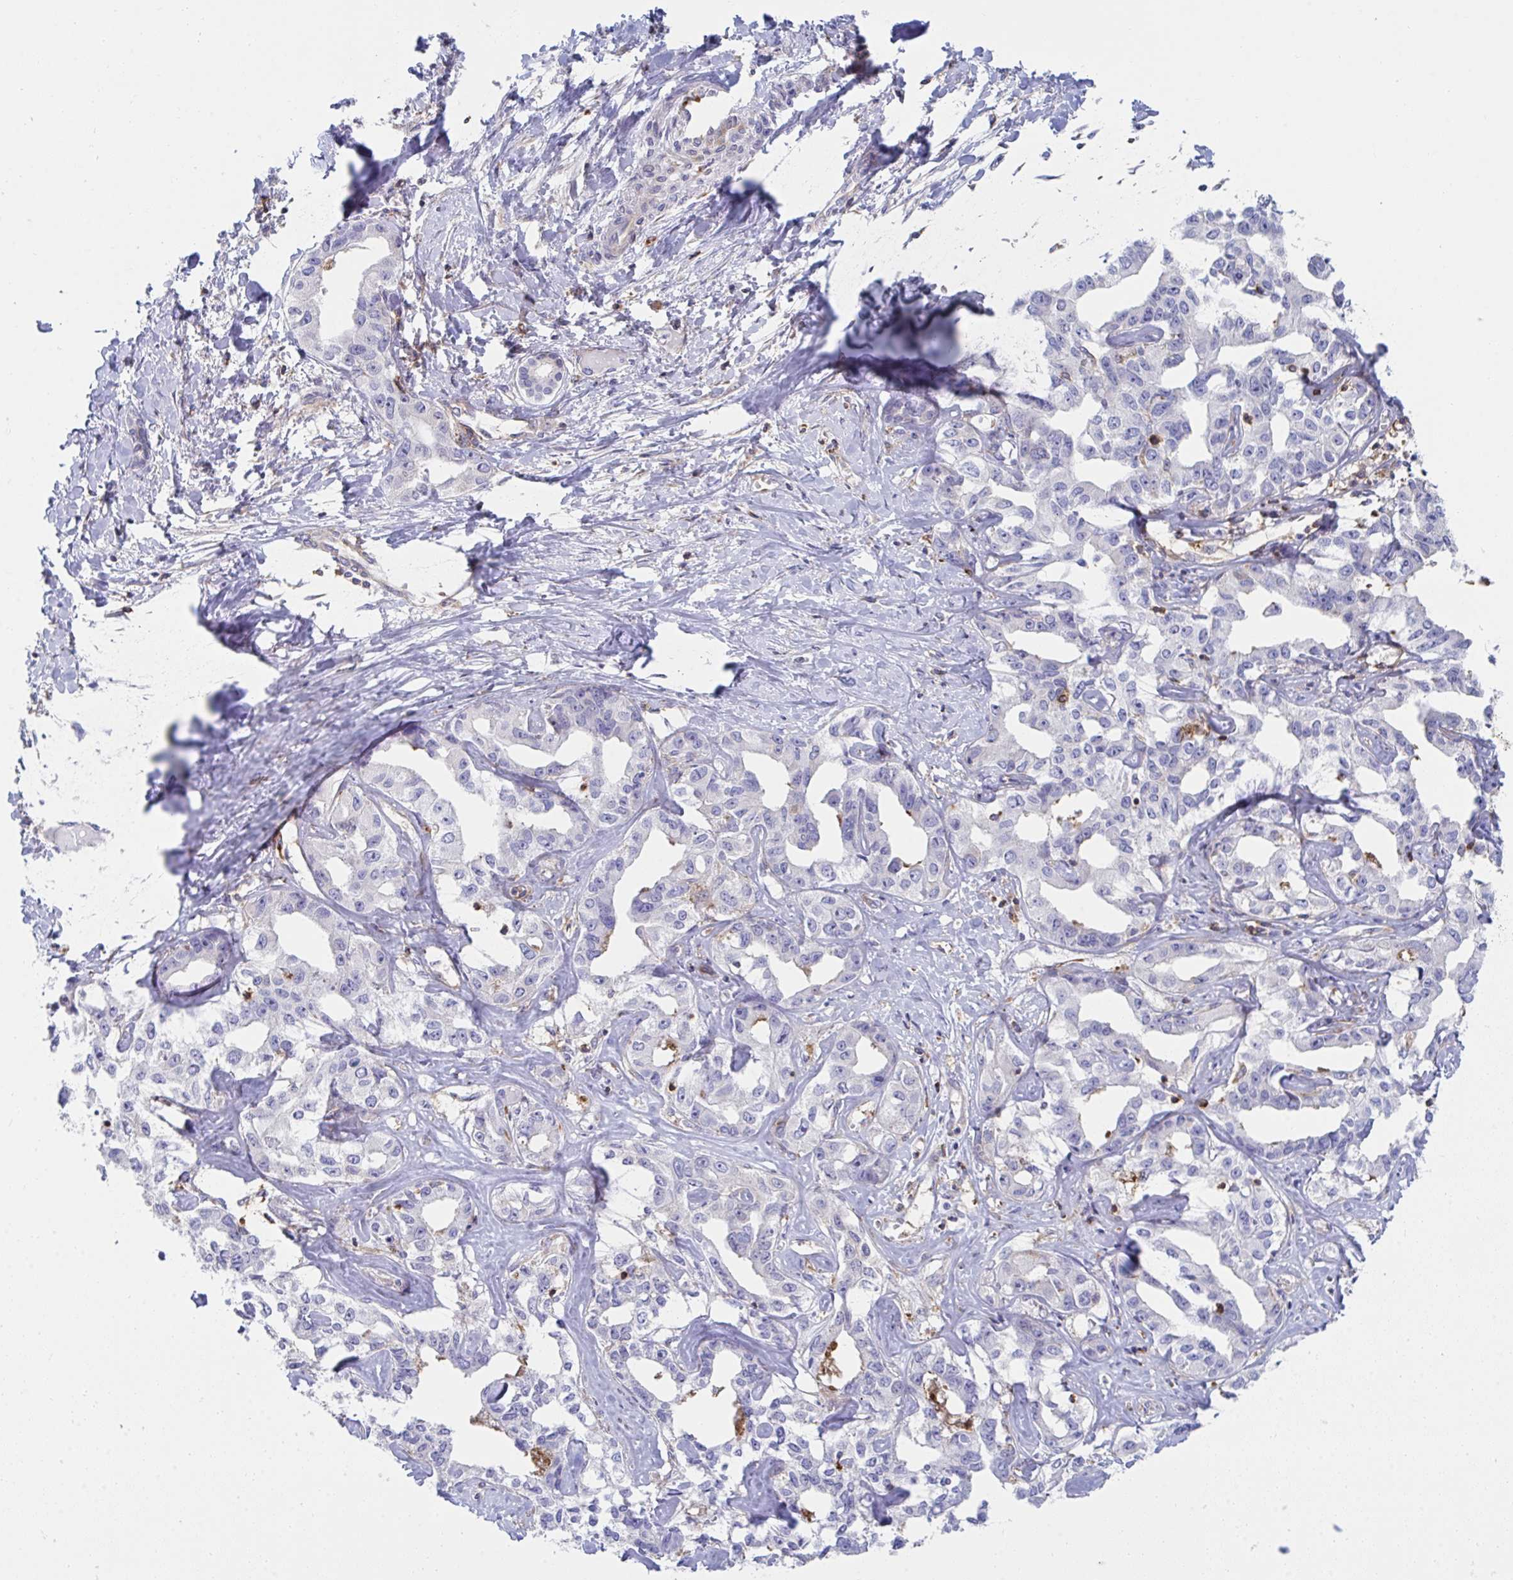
{"staining": {"intensity": "negative", "quantity": "none", "location": "none"}, "tissue": "liver cancer", "cell_type": "Tumor cells", "image_type": "cancer", "snomed": [{"axis": "morphology", "description": "Cholangiocarcinoma"}, {"axis": "topography", "description": "Liver"}], "caption": "The image demonstrates no significant positivity in tumor cells of cholangiocarcinoma (liver). (DAB (3,3'-diaminobenzidine) immunohistochemistry visualized using brightfield microscopy, high magnification).", "gene": "WNK1", "patient": {"sex": "male", "age": 59}}